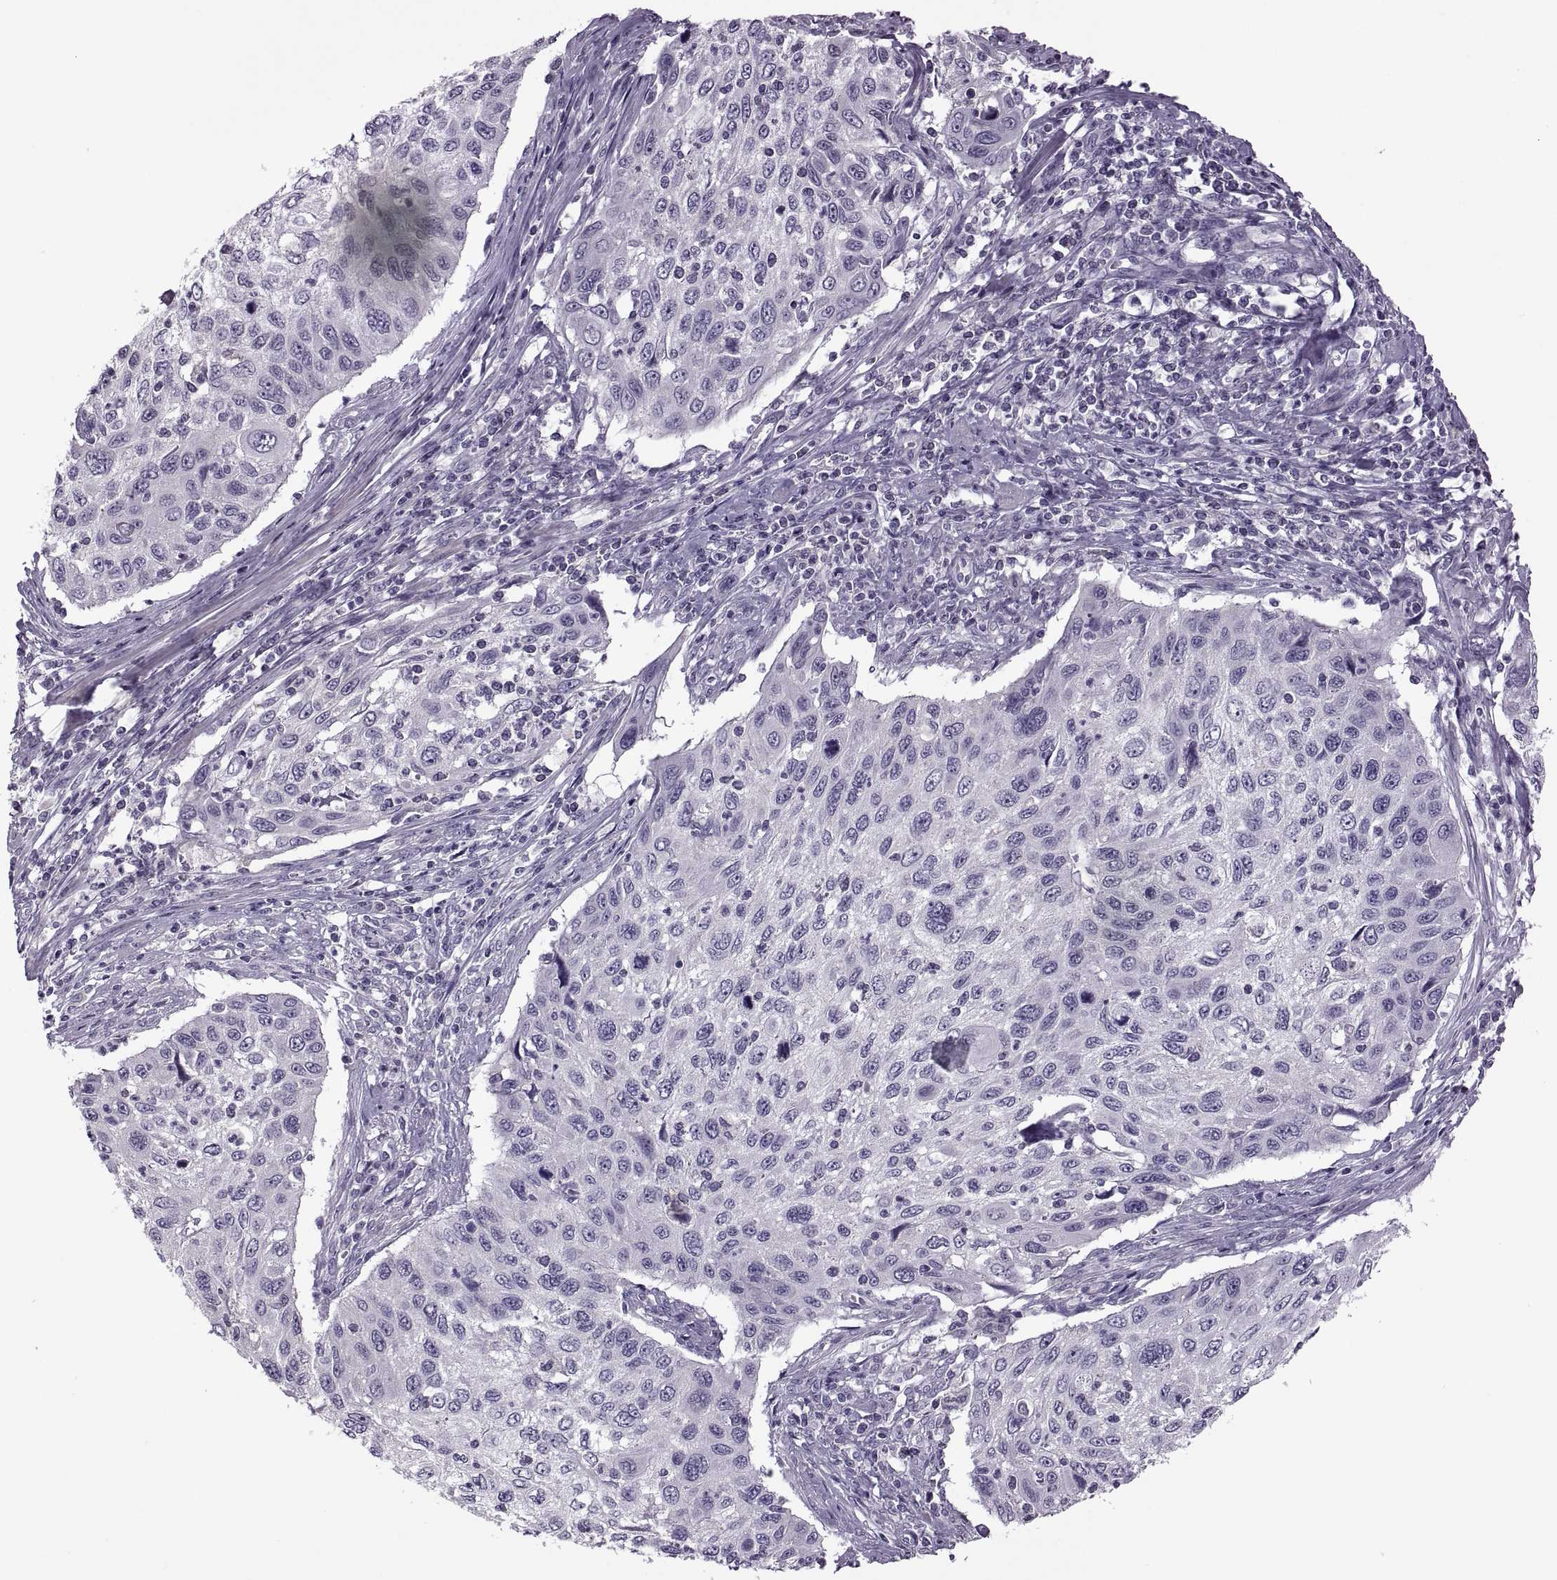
{"staining": {"intensity": "negative", "quantity": "none", "location": "none"}, "tissue": "cervical cancer", "cell_type": "Tumor cells", "image_type": "cancer", "snomed": [{"axis": "morphology", "description": "Squamous cell carcinoma, NOS"}, {"axis": "topography", "description": "Cervix"}], "caption": "This is an IHC image of human cervical squamous cell carcinoma. There is no staining in tumor cells.", "gene": "RSPH6A", "patient": {"sex": "female", "age": 70}}